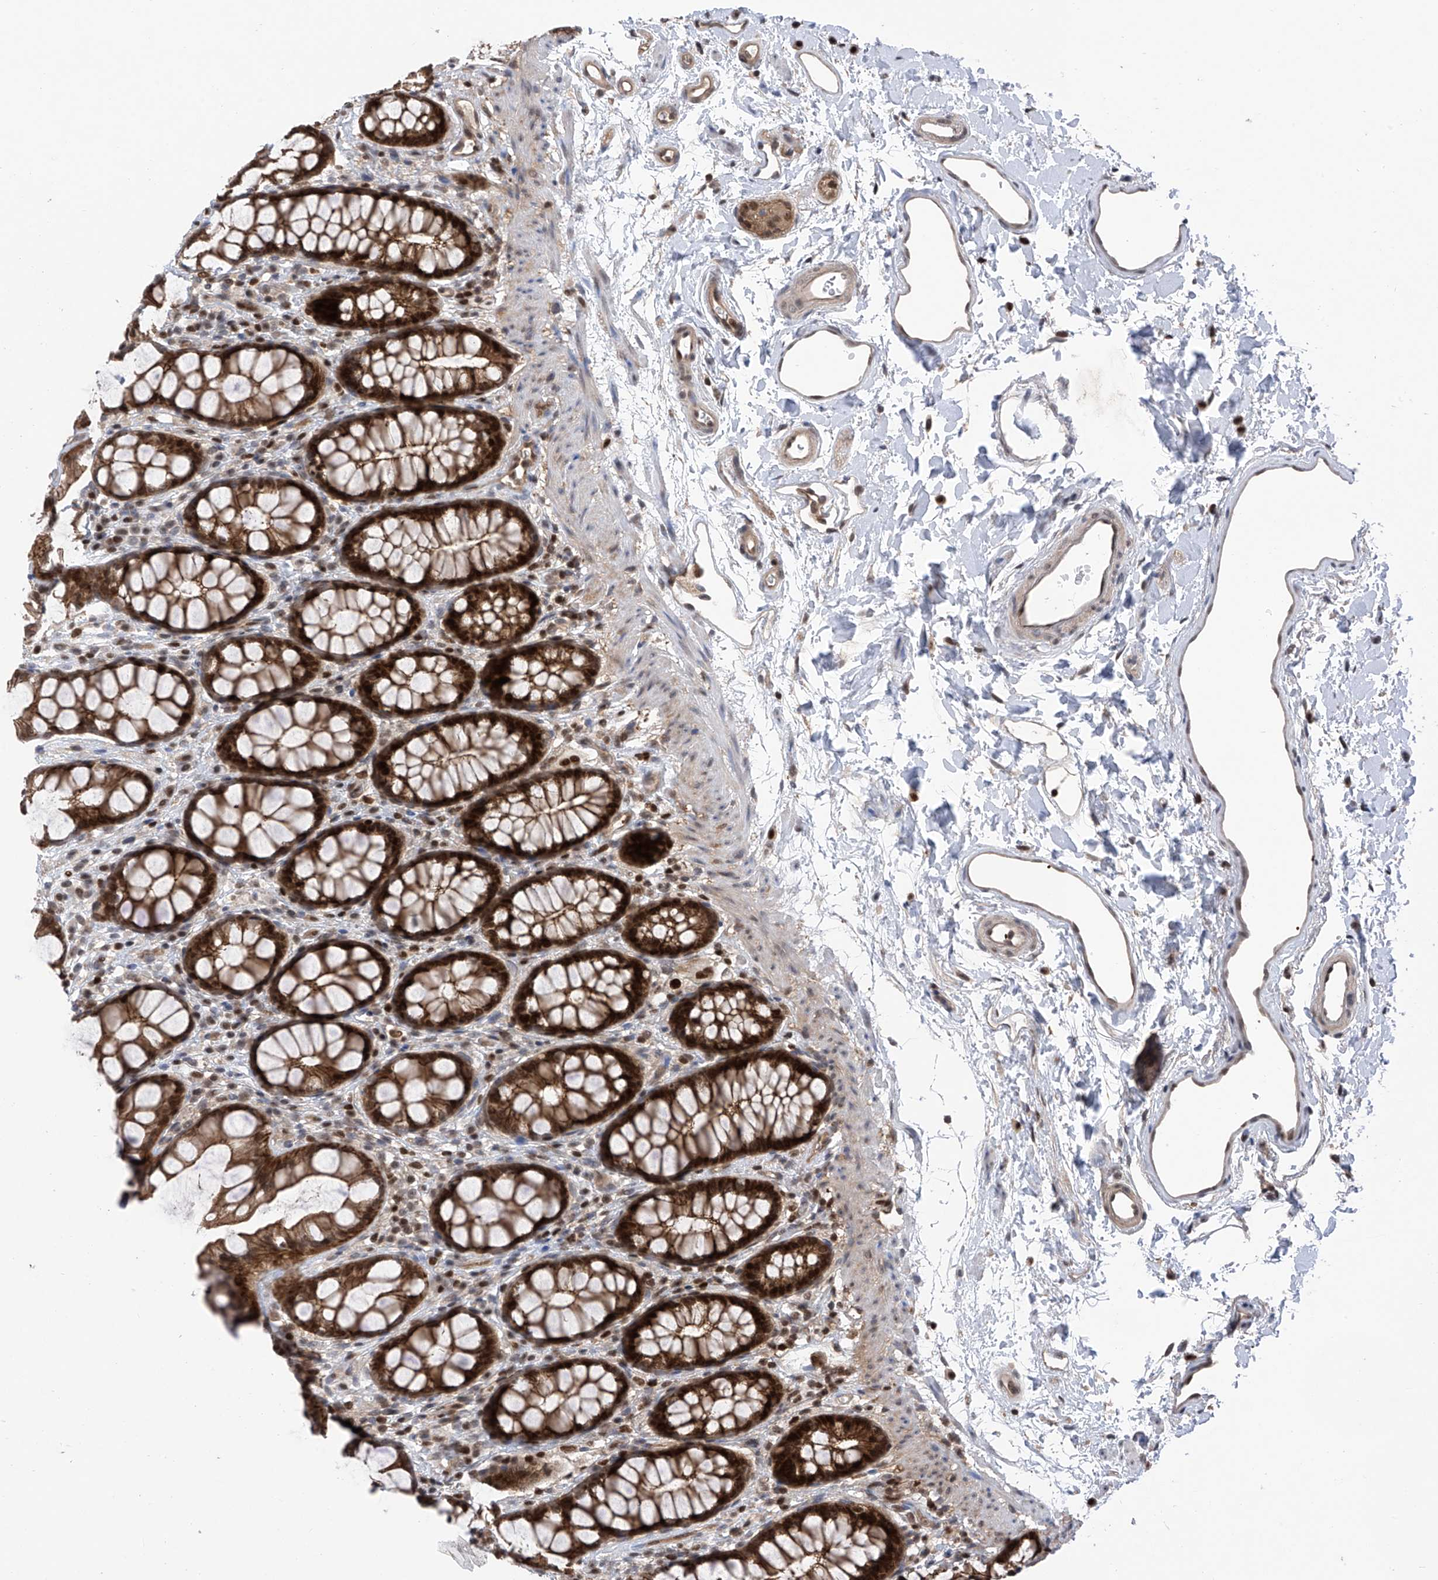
{"staining": {"intensity": "strong", "quantity": ">75%", "location": "cytoplasmic/membranous,nuclear"}, "tissue": "rectum", "cell_type": "Glandular cells", "image_type": "normal", "snomed": [{"axis": "morphology", "description": "Normal tissue, NOS"}, {"axis": "topography", "description": "Rectum"}], "caption": "The immunohistochemical stain highlights strong cytoplasmic/membranous,nuclear staining in glandular cells of normal rectum. (DAB (3,3'-diaminobenzidine) IHC with brightfield microscopy, high magnification).", "gene": "DNAJC9", "patient": {"sex": "female", "age": 65}}